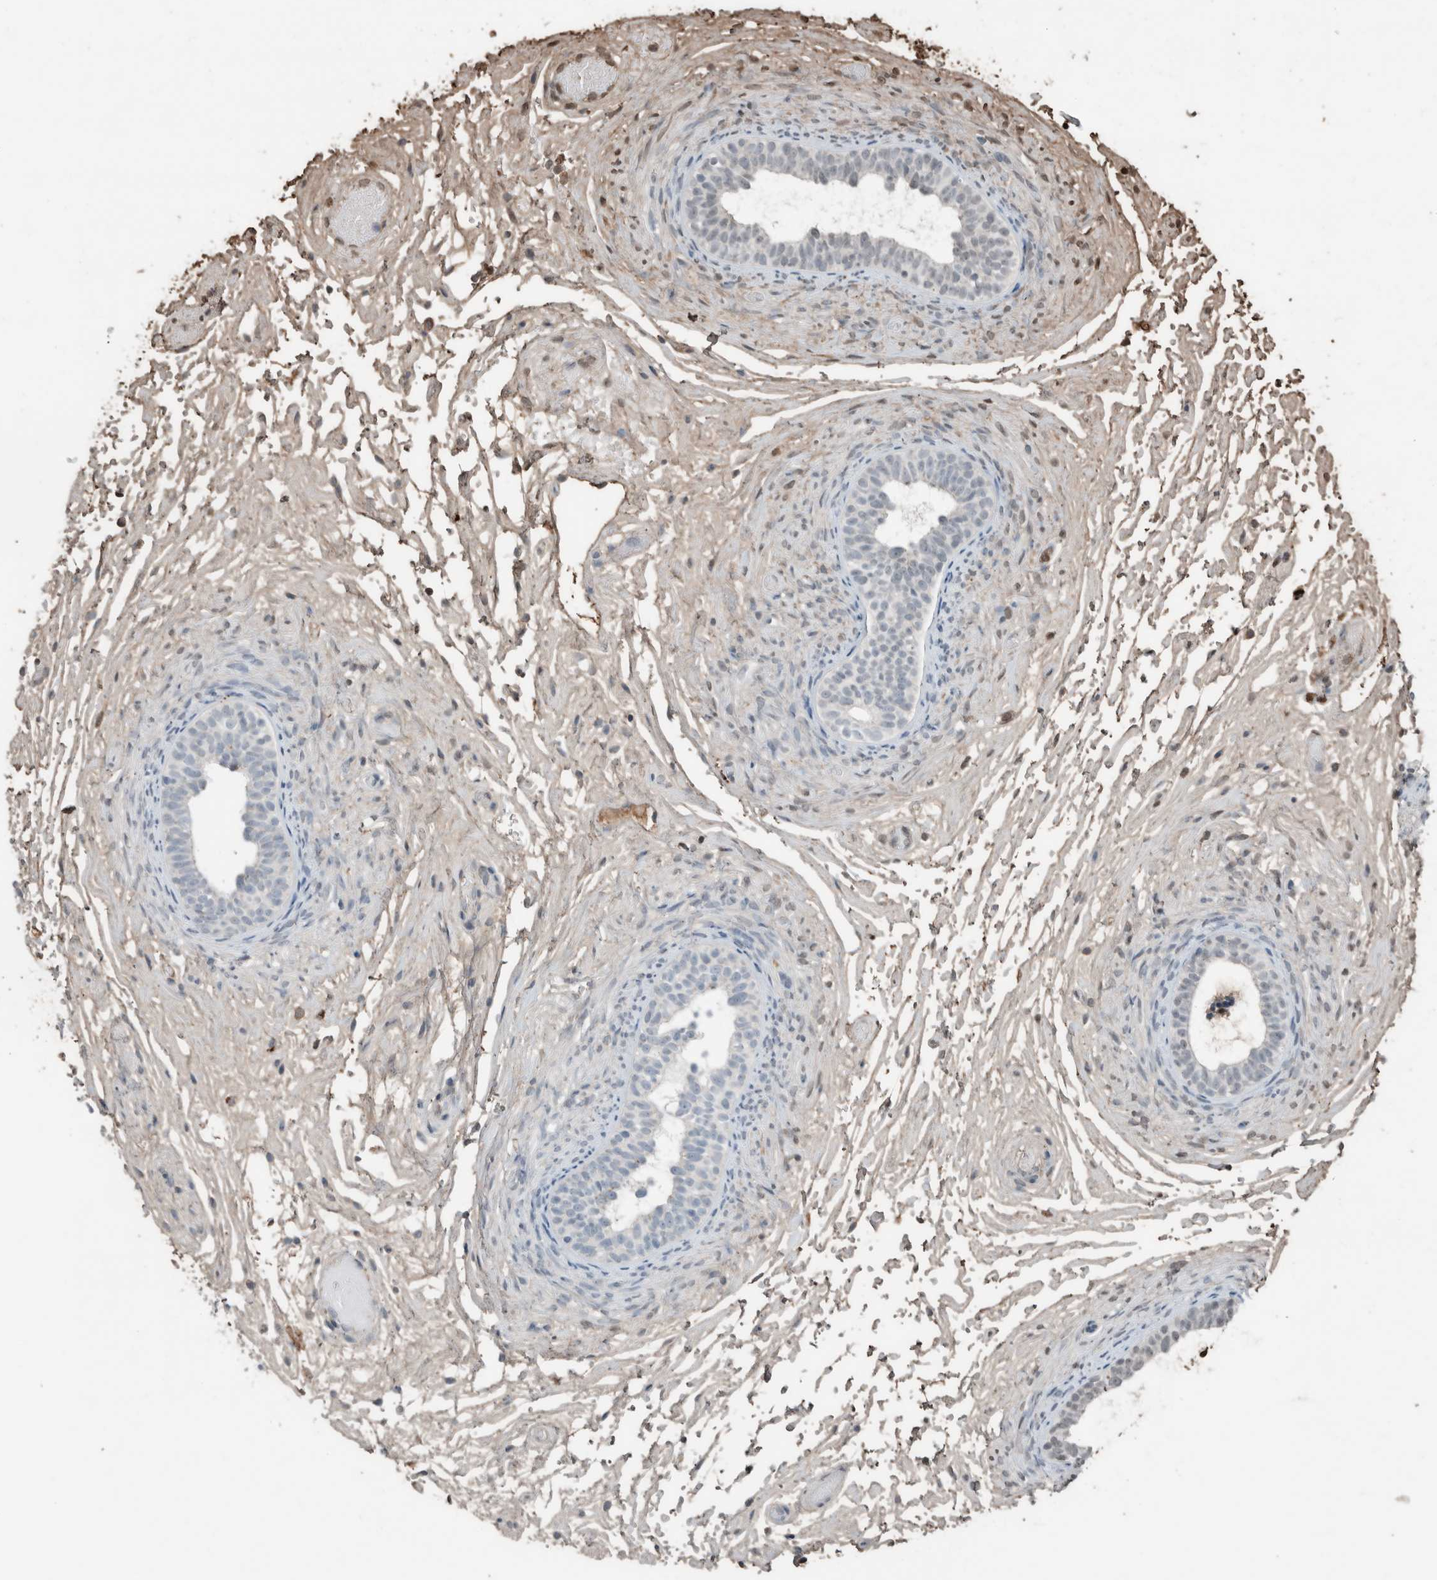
{"staining": {"intensity": "moderate", "quantity": "<25%", "location": "cytoplasmic/membranous"}, "tissue": "epididymis", "cell_type": "Glandular cells", "image_type": "normal", "snomed": [{"axis": "morphology", "description": "Normal tissue, NOS"}, {"axis": "topography", "description": "Epididymis"}], "caption": "DAB (3,3'-diaminobenzidine) immunohistochemical staining of benign human epididymis exhibits moderate cytoplasmic/membranous protein expression in approximately <25% of glandular cells.", "gene": "USP34", "patient": {"sex": "male", "age": 5}}